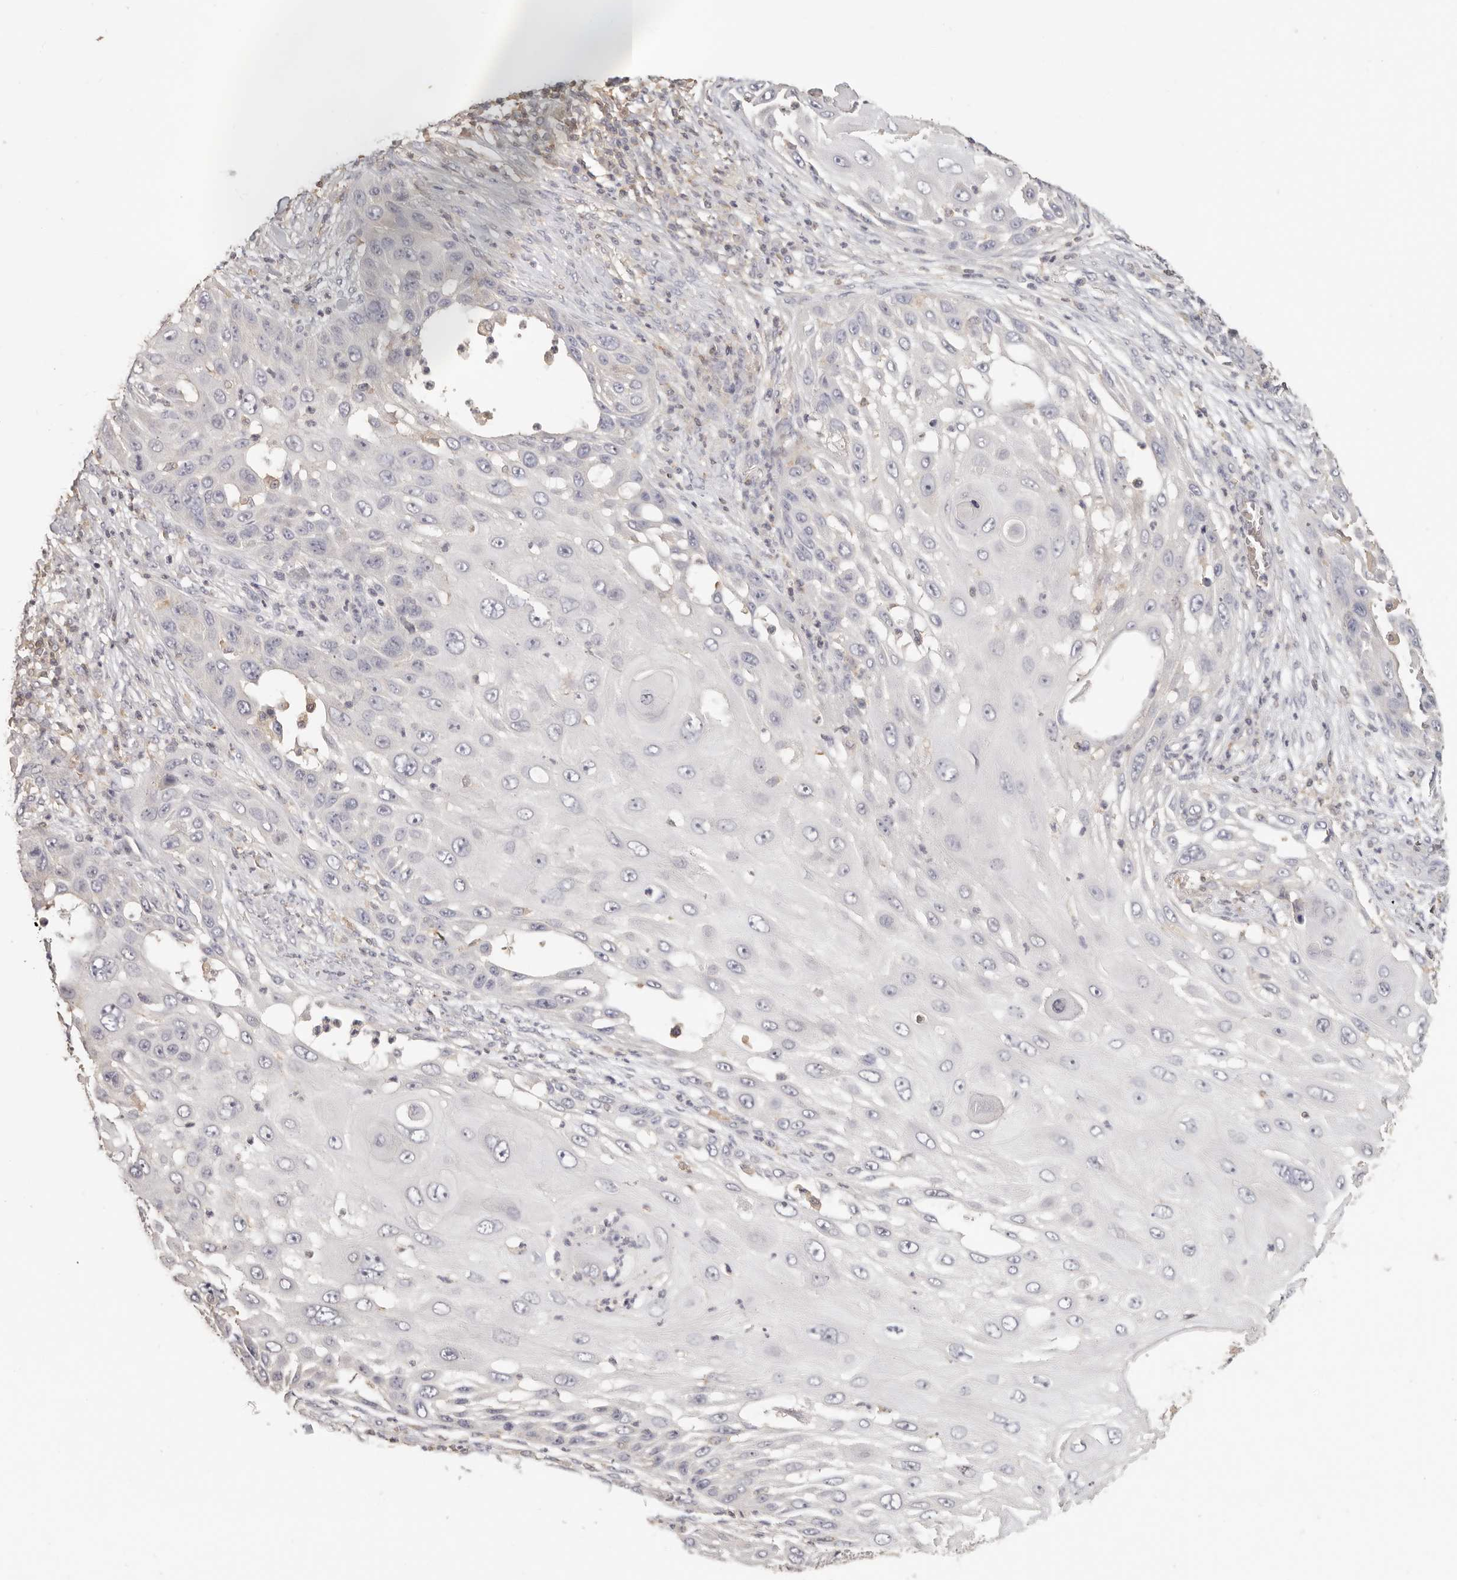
{"staining": {"intensity": "negative", "quantity": "none", "location": "none"}, "tissue": "skin cancer", "cell_type": "Tumor cells", "image_type": "cancer", "snomed": [{"axis": "morphology", "description": "Squamous cell carcinoma, NOS"}, {"axis": "topography", "description": "Skin"}], "caption": "Human skin squamous cell carcinoma stained for a protein using immunohistochemistry displays no staining in tumor cells.", "gene": "CSK", "patient": {"sex": "female", "age": 44}}